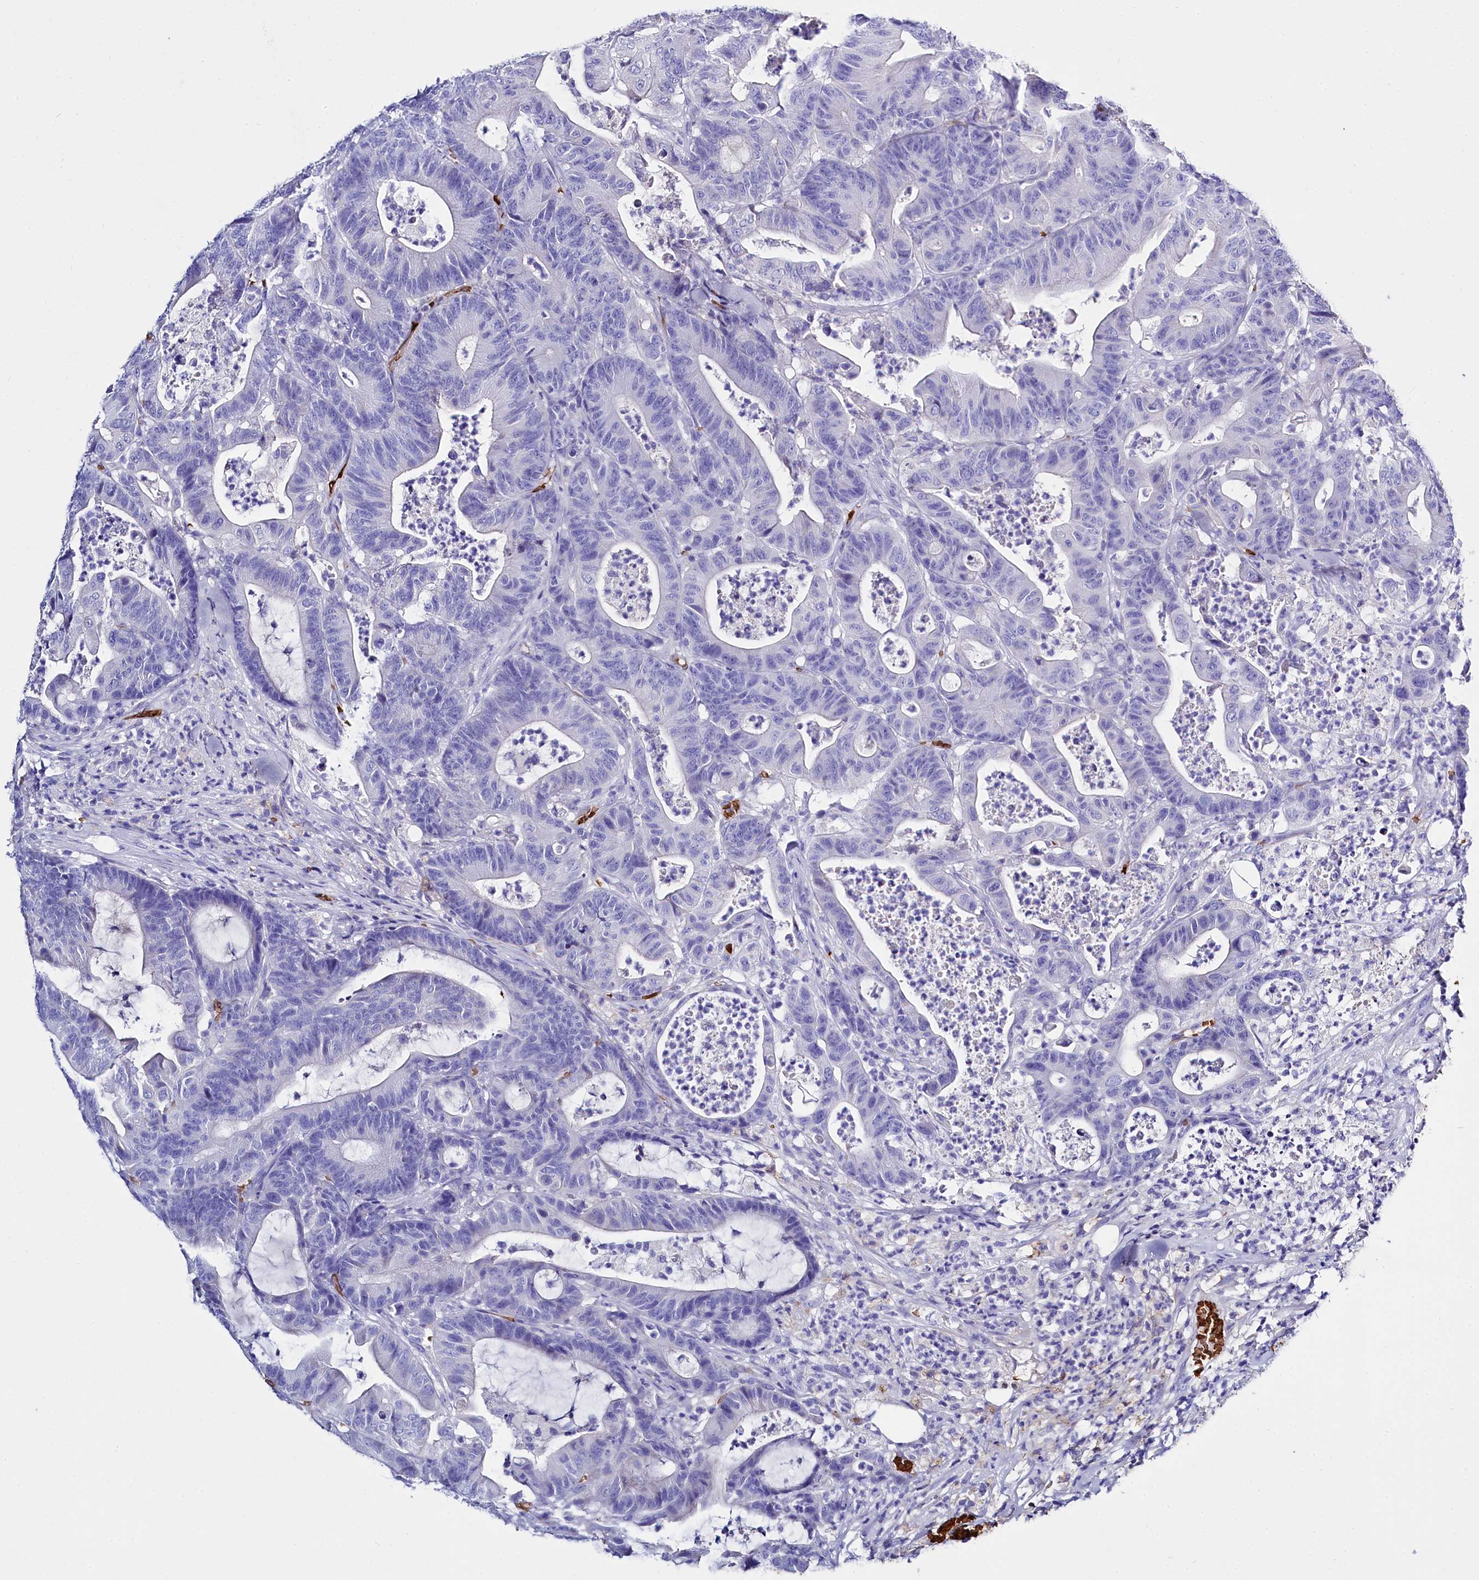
{"staining": {"intensity": "negative", "quantity": "none", "location": "none"}, "tissue": "colorectal cancer", "cell_type": "Tumor cells", "image_type": "cancer", "snomed": [{"axis": "morphology", "description": "Adenocarcinoma, NOS"}, {"axis": "topography", "description": "Colon"}], "caption": "Human adenocarcinoma (colorectal) stained for a protein using immunohistochemistry (IHC) reveals no staining in tumor cells.", "gene": "RPUSD3", "patient": {"sex": "female", "age": 84}}